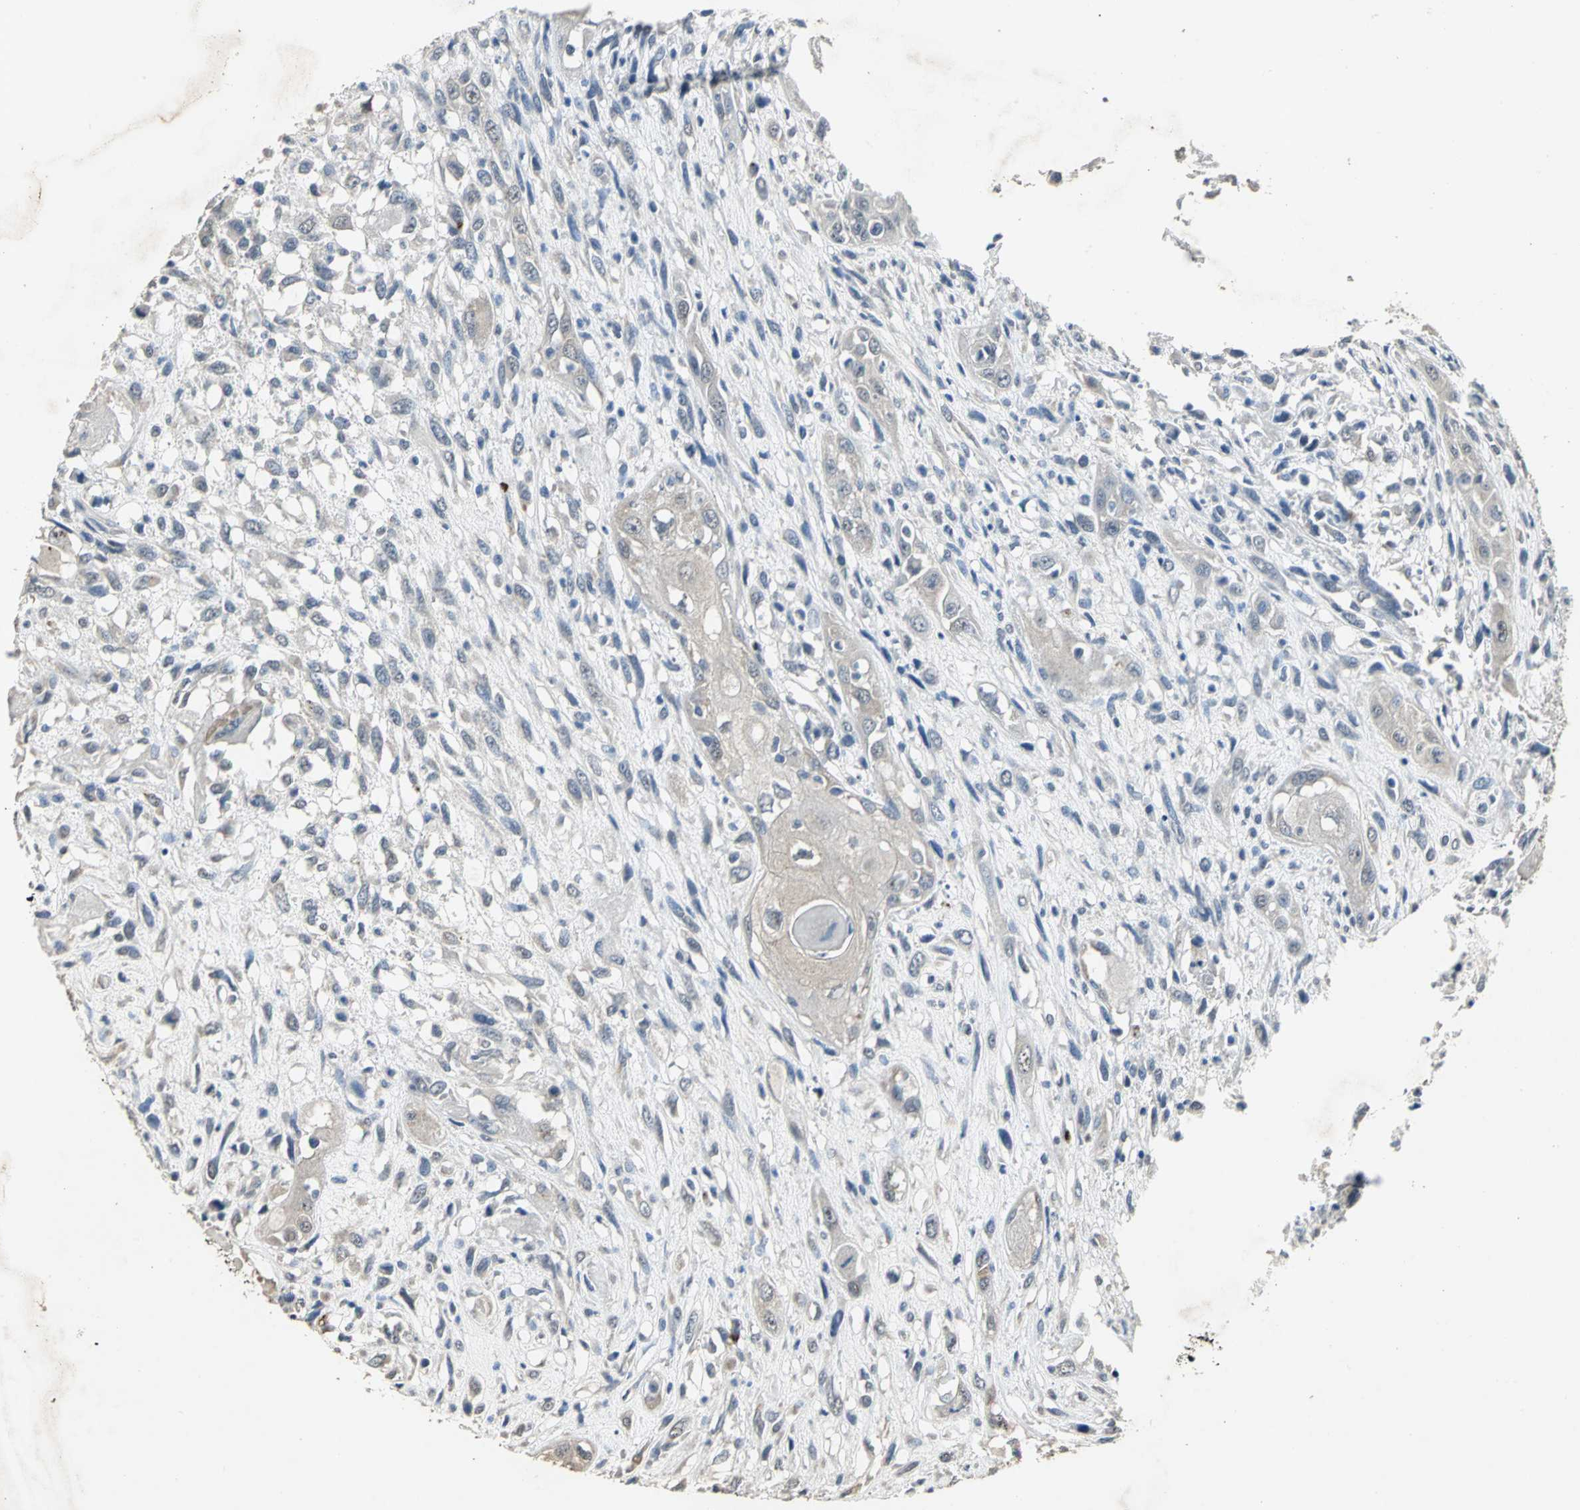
{"staining": {"intensity": "weak", "quantity": "25%-75%", "location": "cytoplasmic/membranous"}, "tissue": "head and neck cancer", "cell_type": "Tumor cells", "image_type": "cancer", "snomed": [{"axis": "morphology", "description": "Necrosis, NOS"}, {"axis": "morphology", "description": "Neoplasm, malignant, NOS"}, {"axis": "topography", "description": "Salivary gland"}, {"axis": "topography", "description": "Head-Neck"}], "caption": "Head and neck neoplasm (malignant) was stained to show a protein in brown. There is low levels of weak cytoplasmic/membranous positivity in about 25%-75% of tumor cells. (DAB (3,3'-diaminobenzidine) IHC, brown staining for protein, blue staining for nuclei).", "gene": "OCLN", "patient": {"sex": "male", "age": 43}}